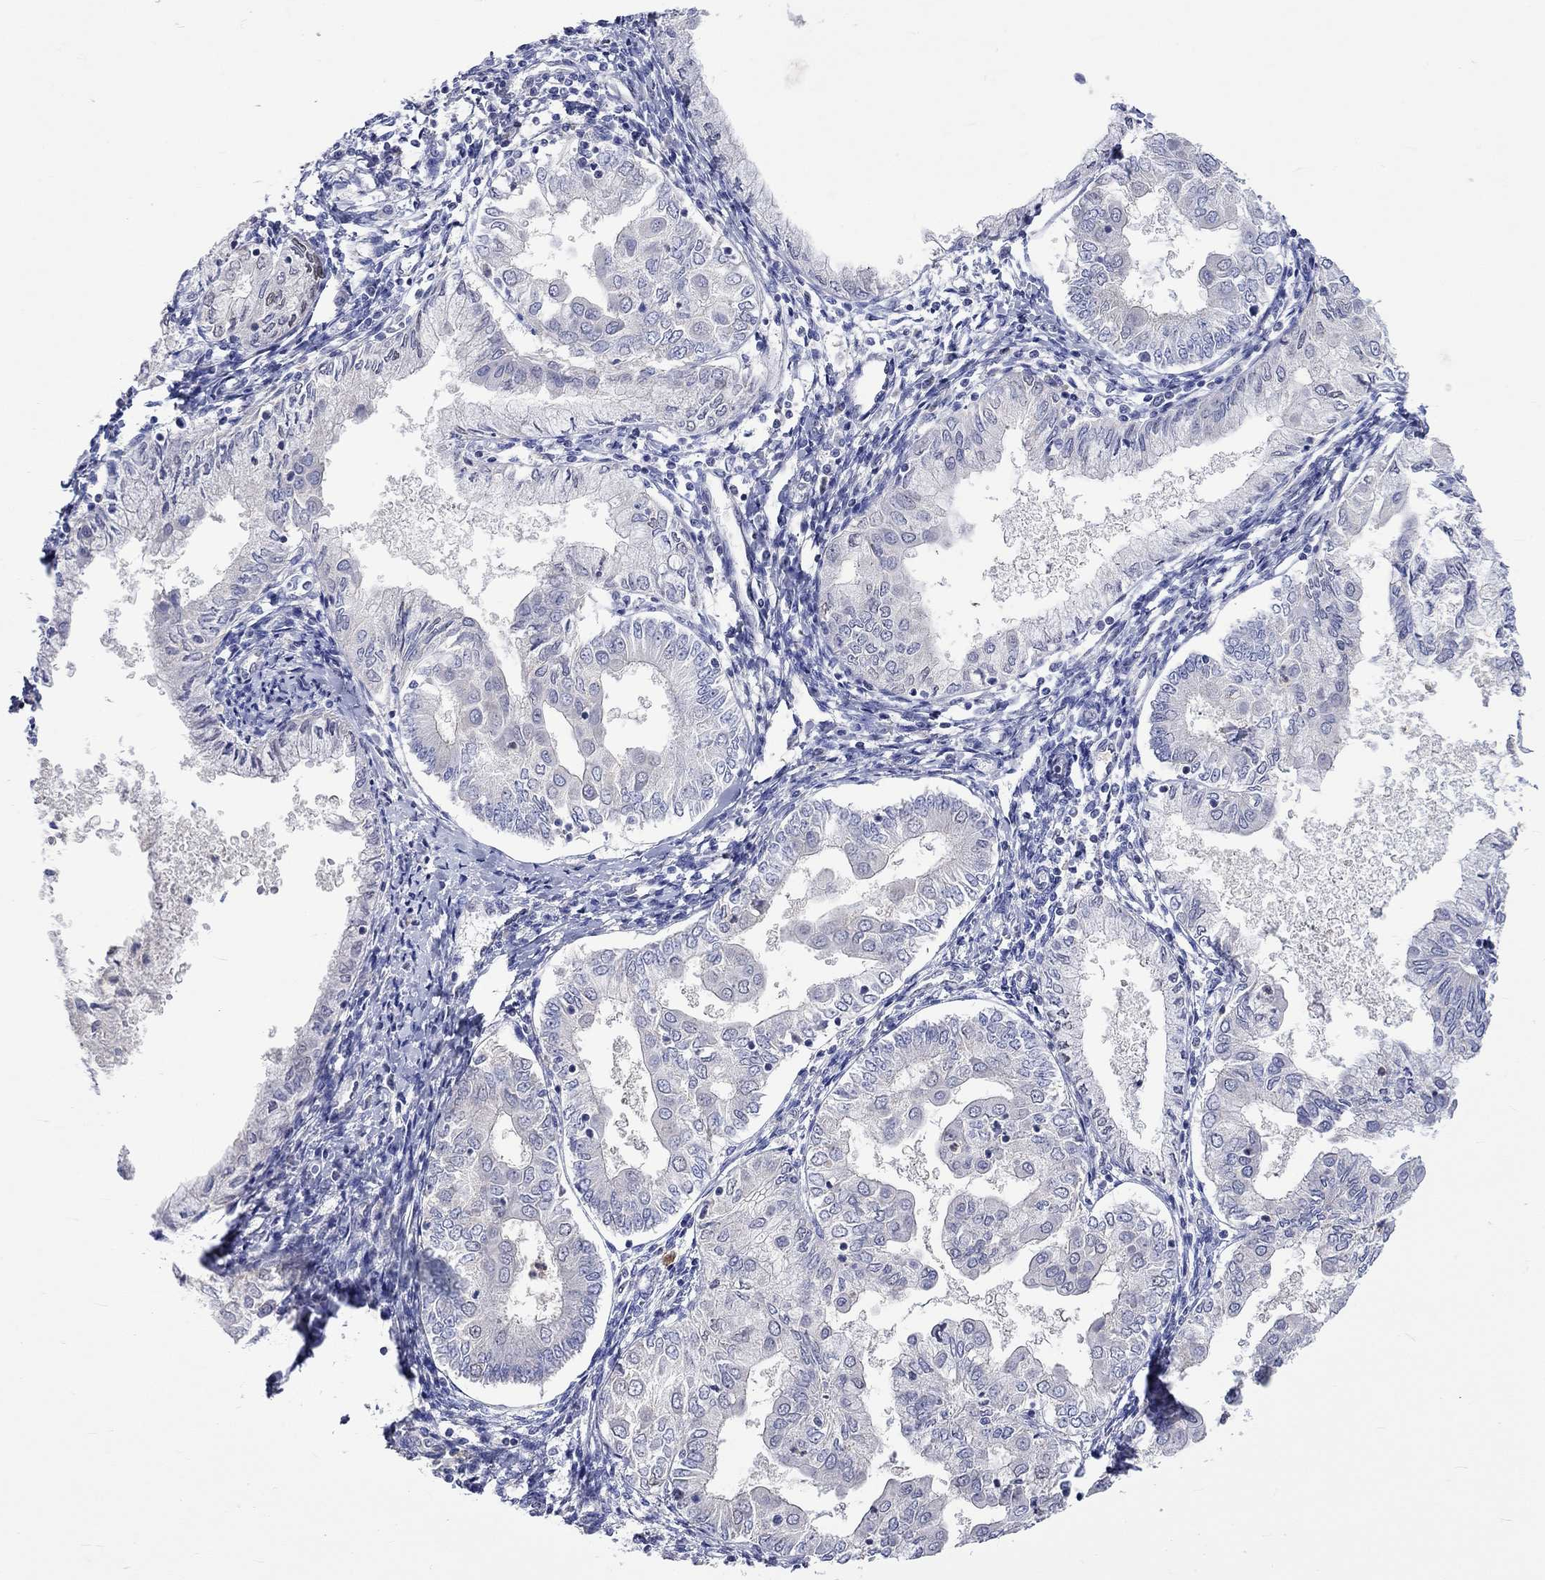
{"staining": {"intensity": "negative", "quantity": "none", "location": "none"}, "tissue": "endometrial cancer", "cell_type": "Tumor cells", "image_type": "cancer", "snomed": [{"axis": "morphology", "description": "Adenocarcinoma, NOS"}, {"axis": "topography", "description": "Endometrium"}], "caption": "High power microscopy photomicrograph of an immunohistochemistry (IHC) image of endometrial cancer (adenocarcinoma), revealing no significant expression in tumor cells.", "gene": "LRFN4", "patient": {"sex": "female", "age": 68}}